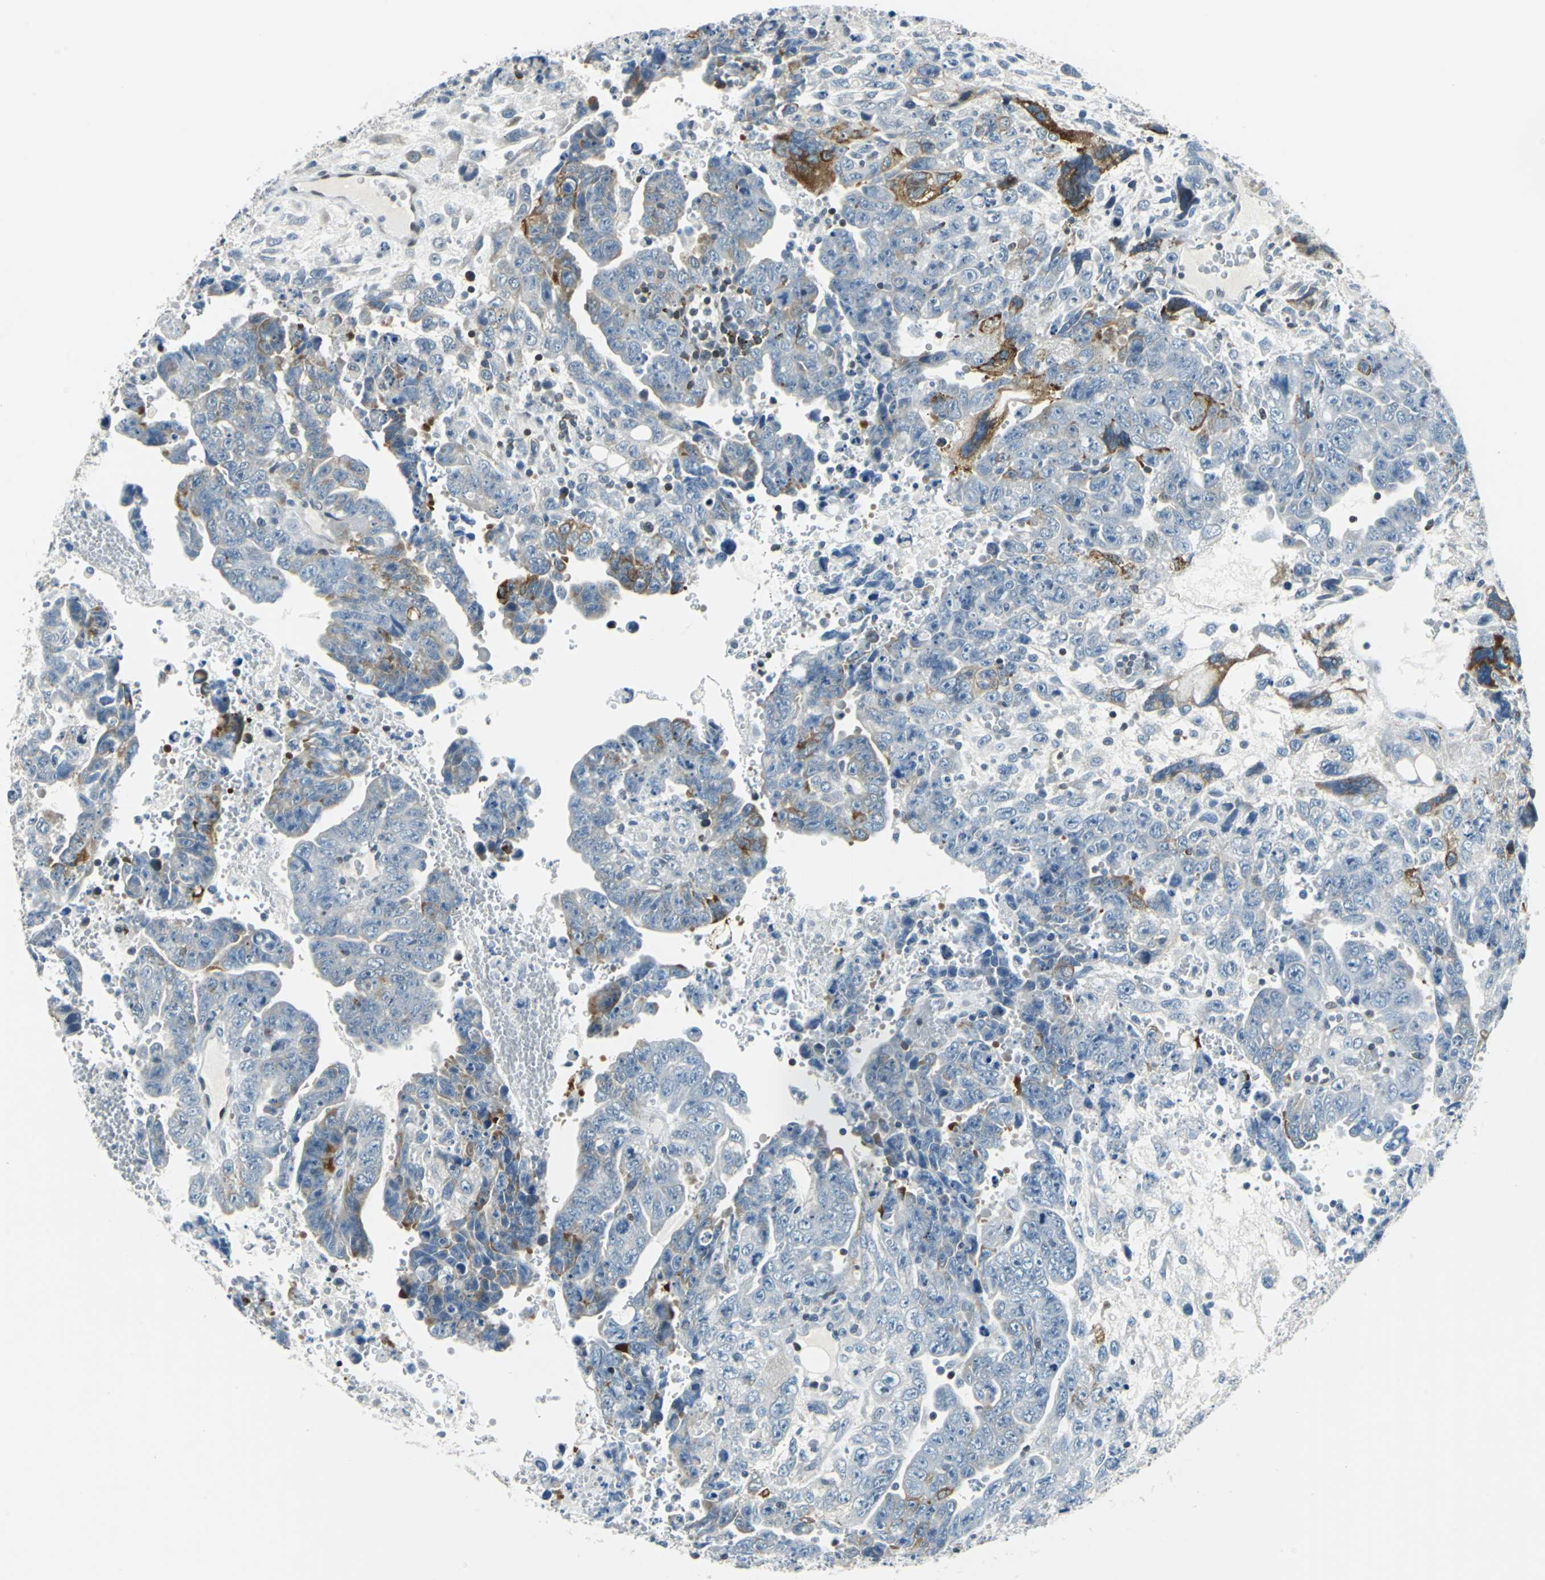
{"staining": {"intensity": "strong", "quantity": "<25%", "location": "cytoplasmic/membranous"}, "tissue": "testis cancer", "cell_type": "Tumor cells", "image_type": "cancer", "snomed": [{"axis": "morphology", "description": "Carcinoma, Embryonal, NOS"}, {"axis": "topography", "description": "Testis"}], "caption": "Immunohistochemical staining of human testis cancer reveals medium levels of strong cytoplasmic/membranous staining in approximately <25% of tumor cells.", "gene": "HCFC2", "patient": {"sex": "male", "age": 28}}